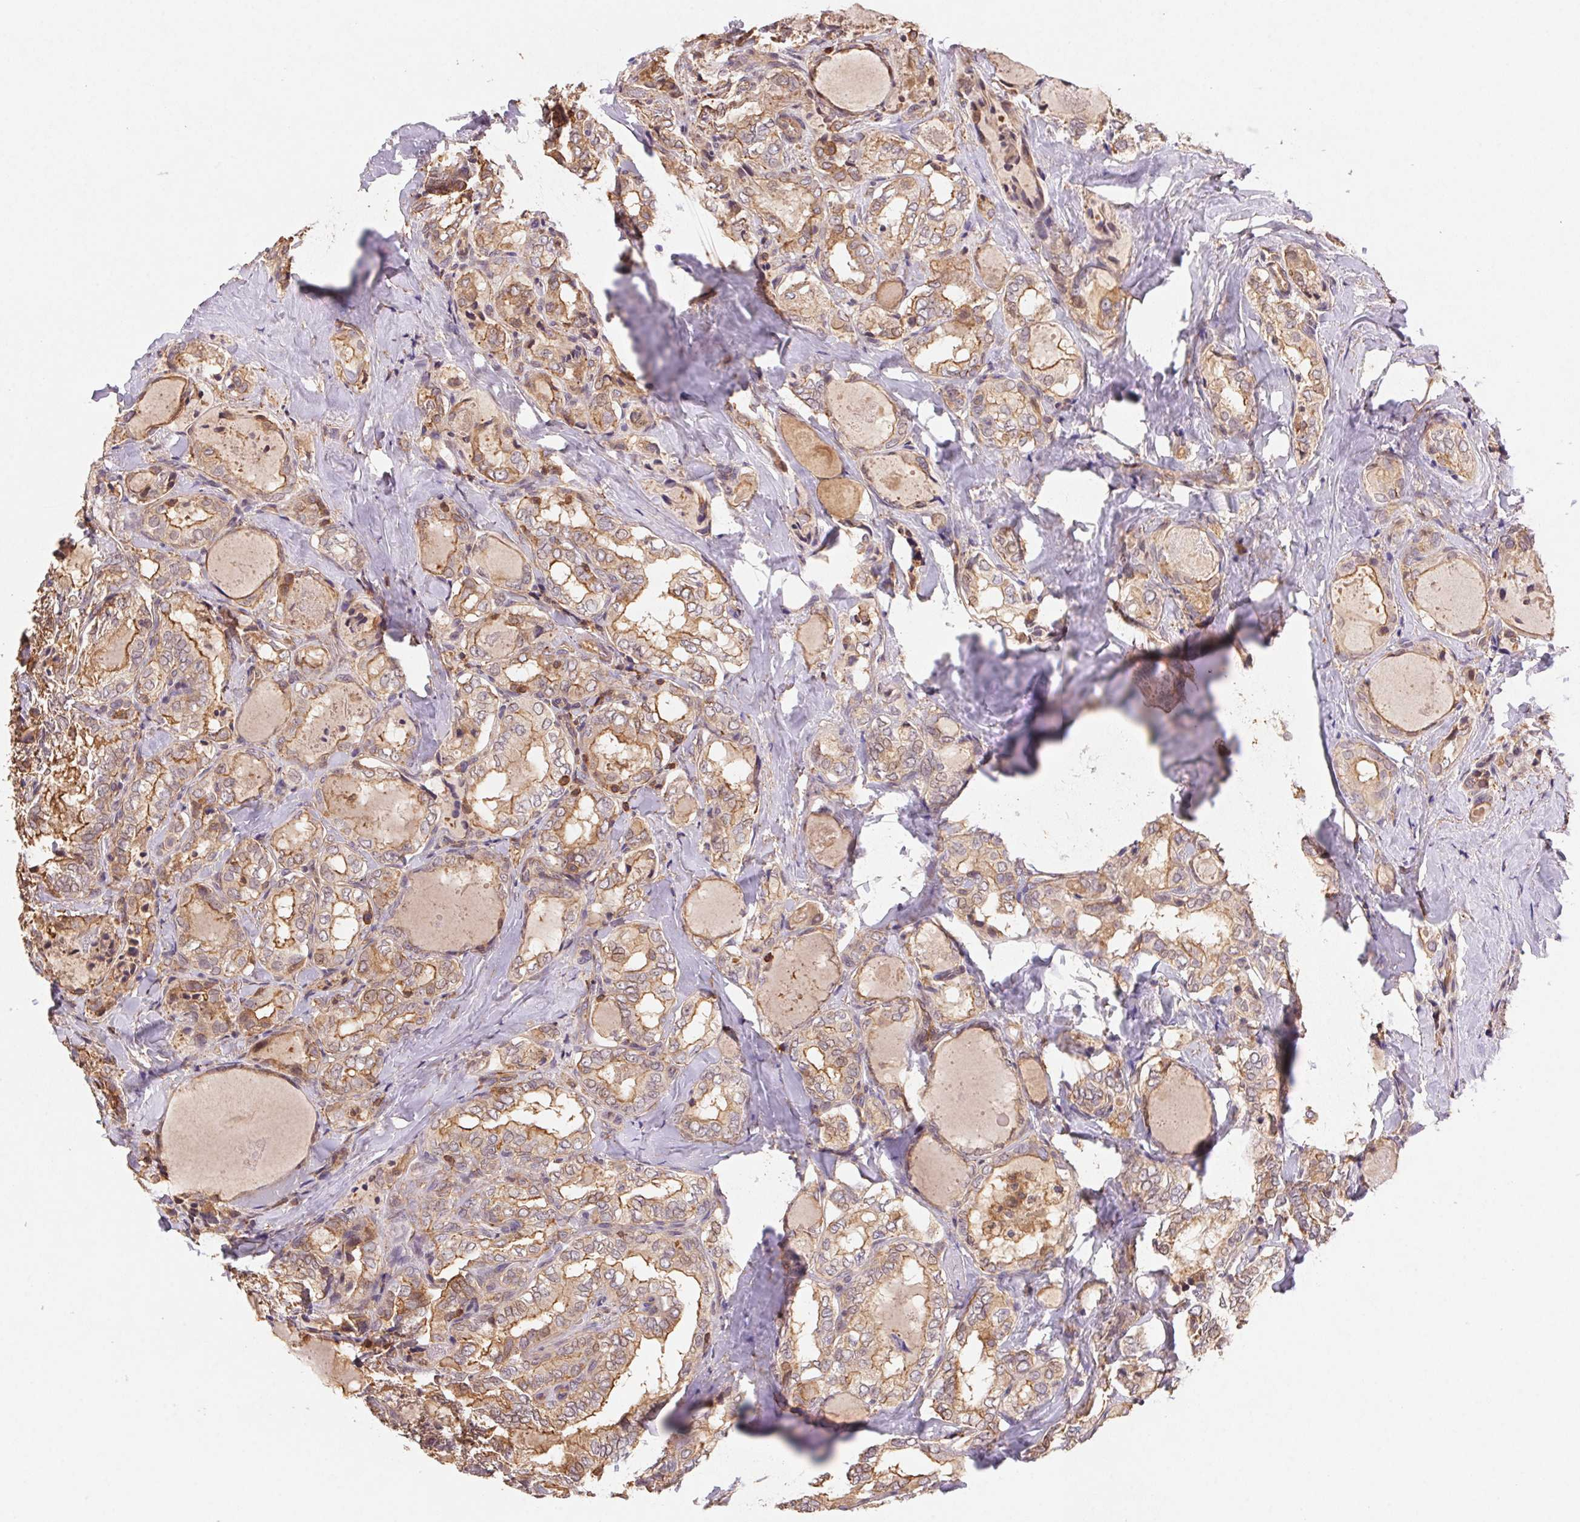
{"staining": {"intensity": "moderate", "quantity": "25%-75%", "location": "cytoplasmic/membranous"}, "tissue": "thyroid cancer", "cell_type": "Tumor cells", "image_type": "cancer", "snomed": [{"axis": "morphology", "description": "Papillary adenocarcinoma, NOS"}, {"axis": "topography", "description": "Thyroid gland"}], "caption": "This is an image of immunohistochemistry staining of papillary adenocarcinoma (thyroid), which shows moderate expression in the cytoplasmic/membranous of tumor cells.", "gene": "ATG10", "patient": {"sex": "female", "age": 75}}